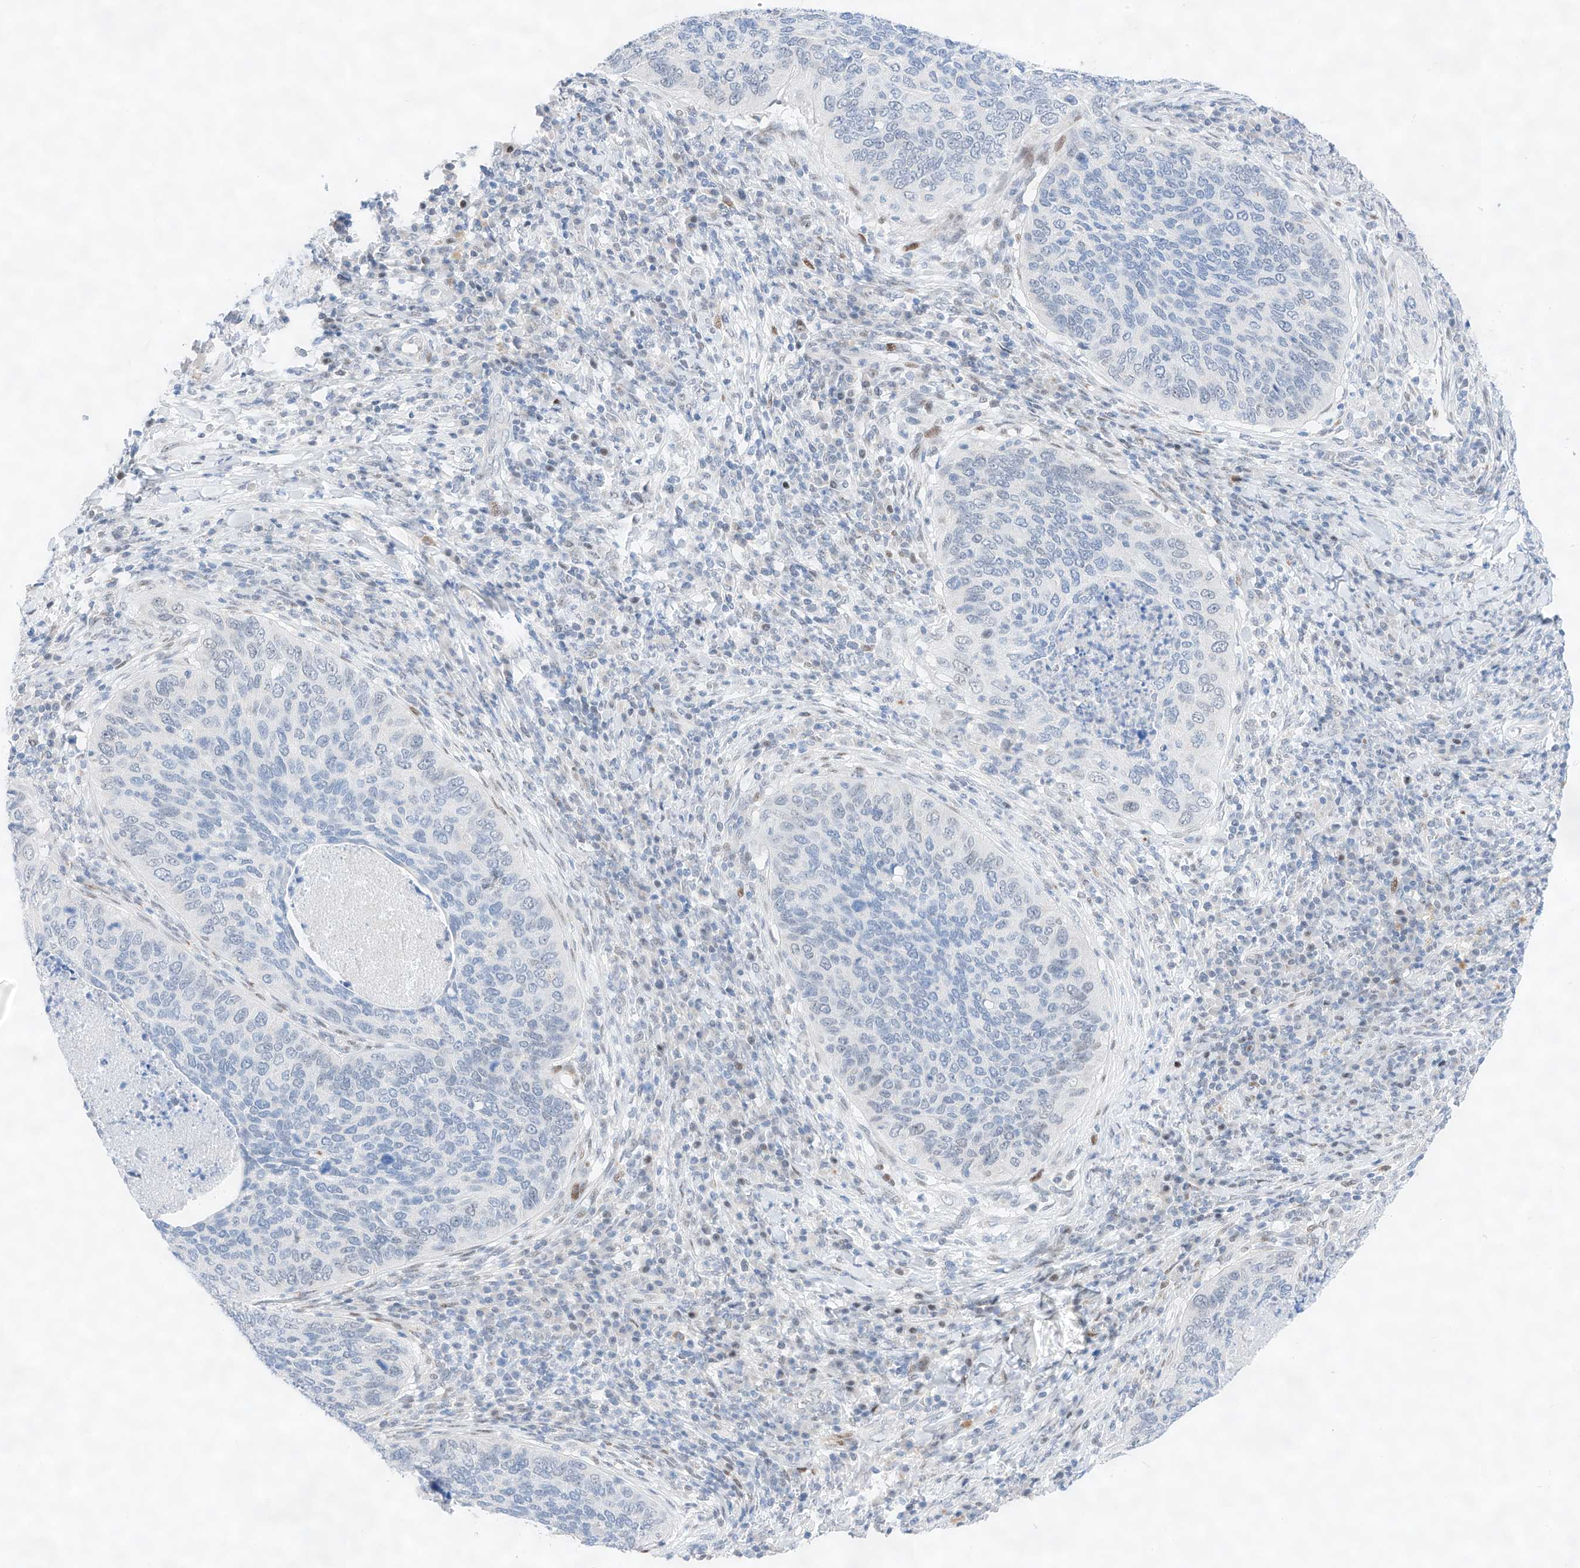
{"staining": {"intensity": "negative", "quantity": "none", "location": "none"}, "tissue": "cervical cancer", "cell_type": "Tumor cells", "image_type": "cancer", "snomed": [{"axis": "morphology", "description": "Squamous cell carcinoma, NOS"}, {"axis": "topography", "description": "Cervix"}], "caption": "An immunohistochemistry (IHC) photomicrograph of squamous cell carcinoma (cervical) is shown. There is no staining in tumor cells of squamous cell carcinoma (cervical).", "gene": "NT5C3B", "patient": {"sex": "female", "age": 38}}